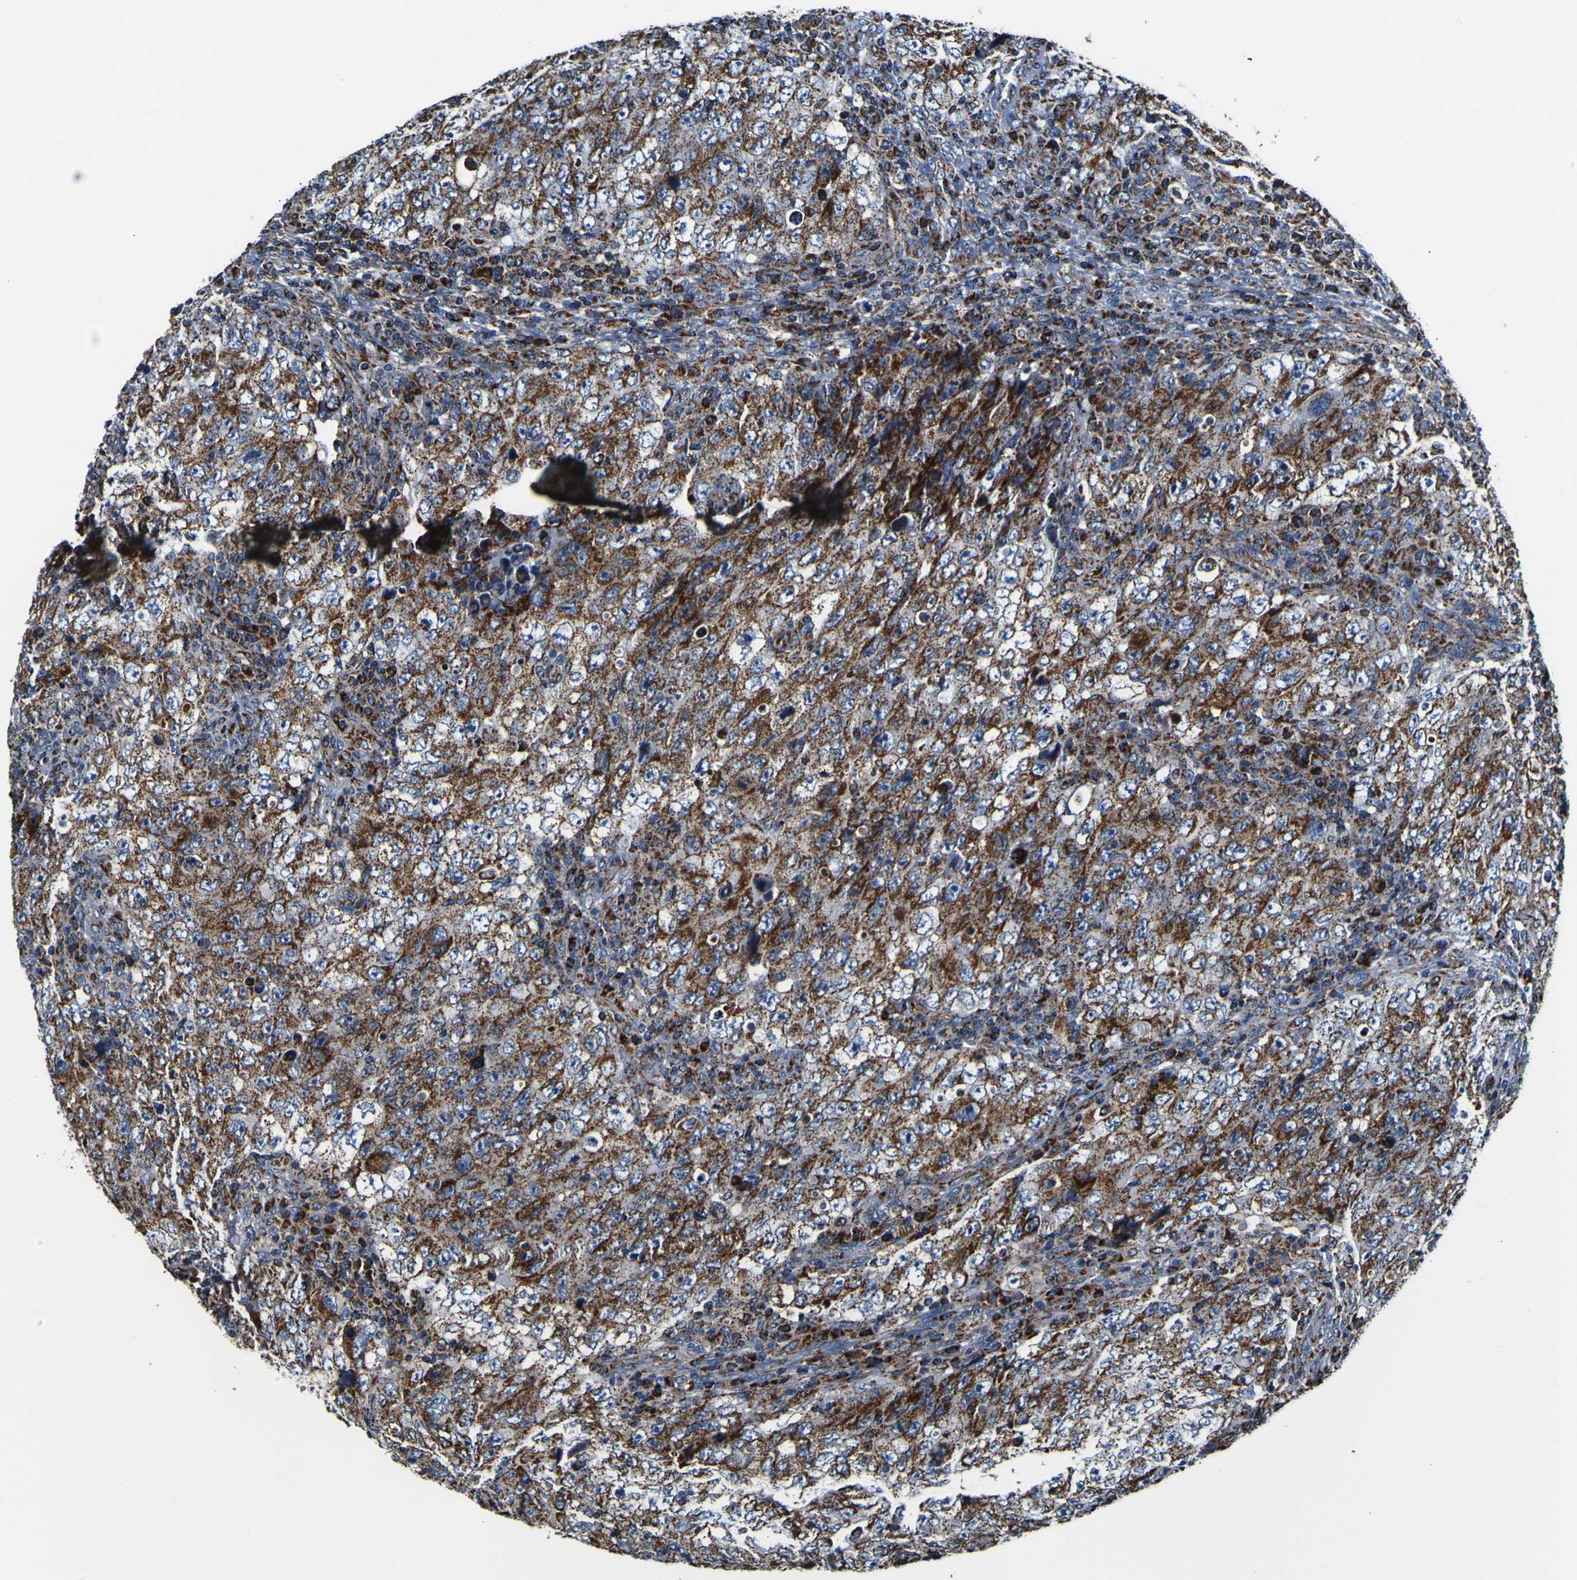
{"staining": {"intensity": "moderate", "quantity": ">75%", "location": "cytoplasmic/membranous"}, "tissue": "testis cancer", "cell_type": "Tumor cells", "image_type": "cancer", "snomed": [{"axis": "morphology", "description": "Carcinoma, Embryonal, NOS"}, {"axis": "topography", "description": "Testis"}], "caption": "Human testis embryonal carcinoma stained with a protein marker reveals moderate staining in tumor cells.", "gene": "PTRH2", "patient": {"sex": "male", "age": 26}}